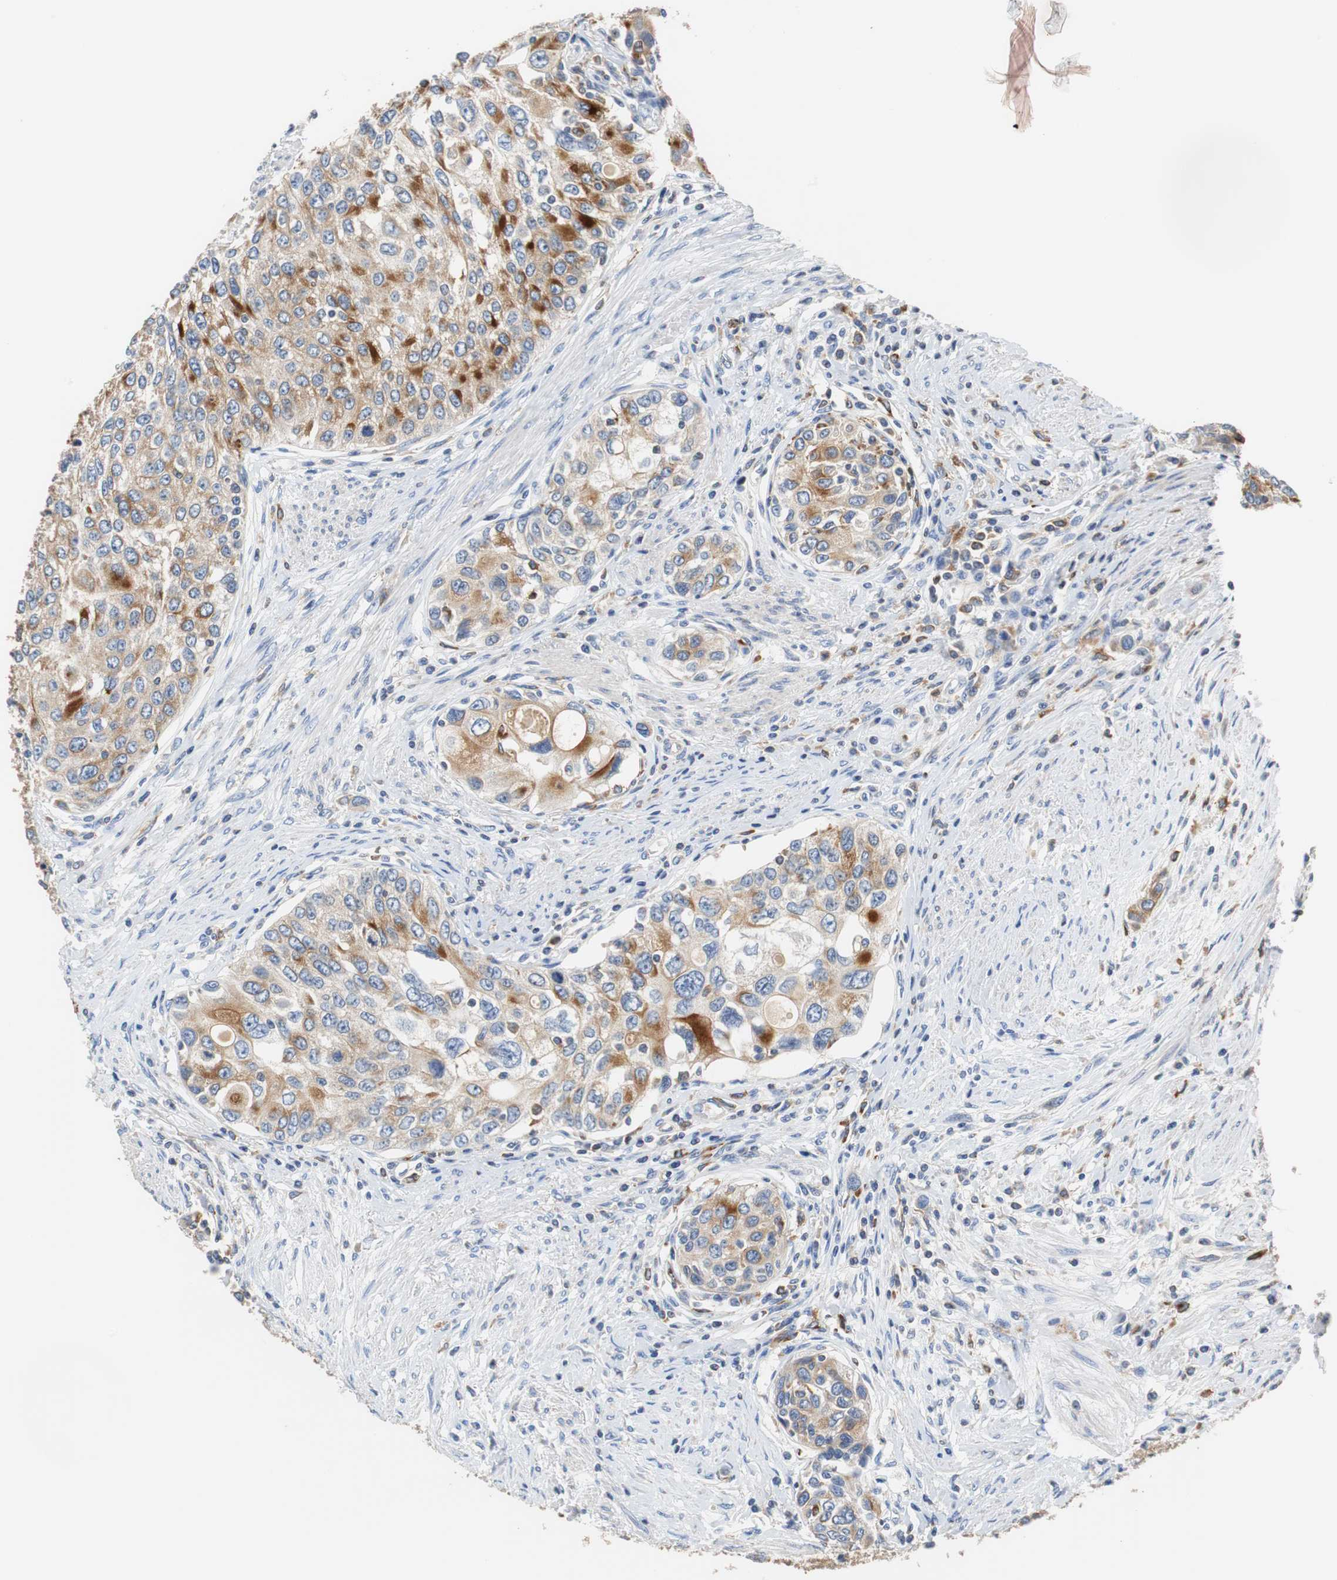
{"staining": {"intensity": "strong", "quantity": ">75%", "location": "cytoplasmic/membranous"}, "tissue": "urothelial cancer", "cell_type": "Tumor cells", "image_type": "cancer", "snomed": [{"axis": "morphology", "description": "Urothelial carcinoma, High grade"}, {"axis": "topography", "description": "Urinary bladder"}], "caption": "This image displays IHC staining of human urothelial cancer, with high strong cytoplasmic/membranous positivity in approximately >75% of tumor cells.", "gene": "VAMP8", "patient": {"sex": "female", "age": 56}}